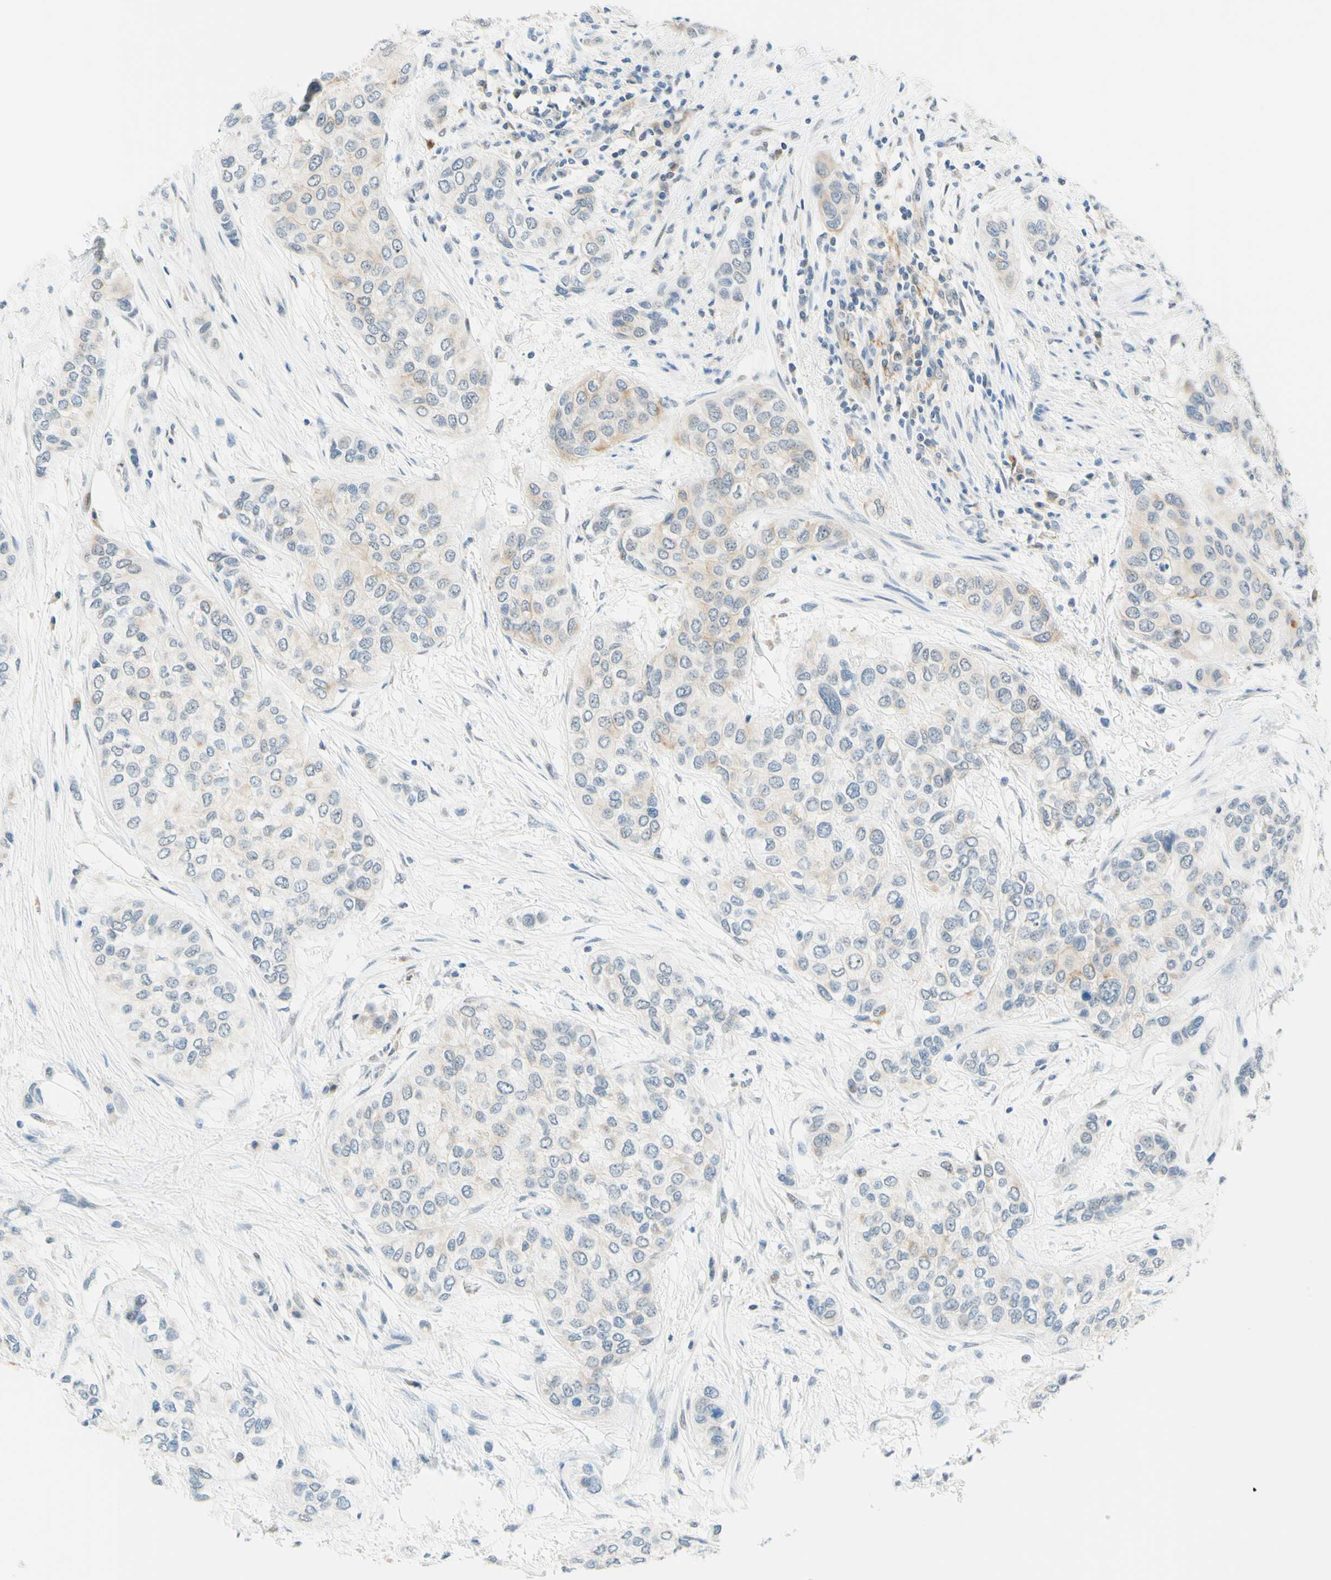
{"staining": {"intensity": "weak", "quantity": "<25%", "location": "cytoplasmic/membranous"}, "tissue": "urothelial cancer", "cell_type": "Tumor cells", "image_type": "cancer", "snomed": [{"axis": "morphology", "description": "Urothelial carcinoma, High grade"}, {"axis": "topography", "description": "Urinary bladder"}], "caption": "An immunohistochemistry (IHC) photomicrograph of urothelial carcinoma (high-grade) is shown. There is no staining in tumor cells of urothelial carcinoma (high-grade).", "gene": "TREM2", "patient": {"sex": "female", "age": 56}}